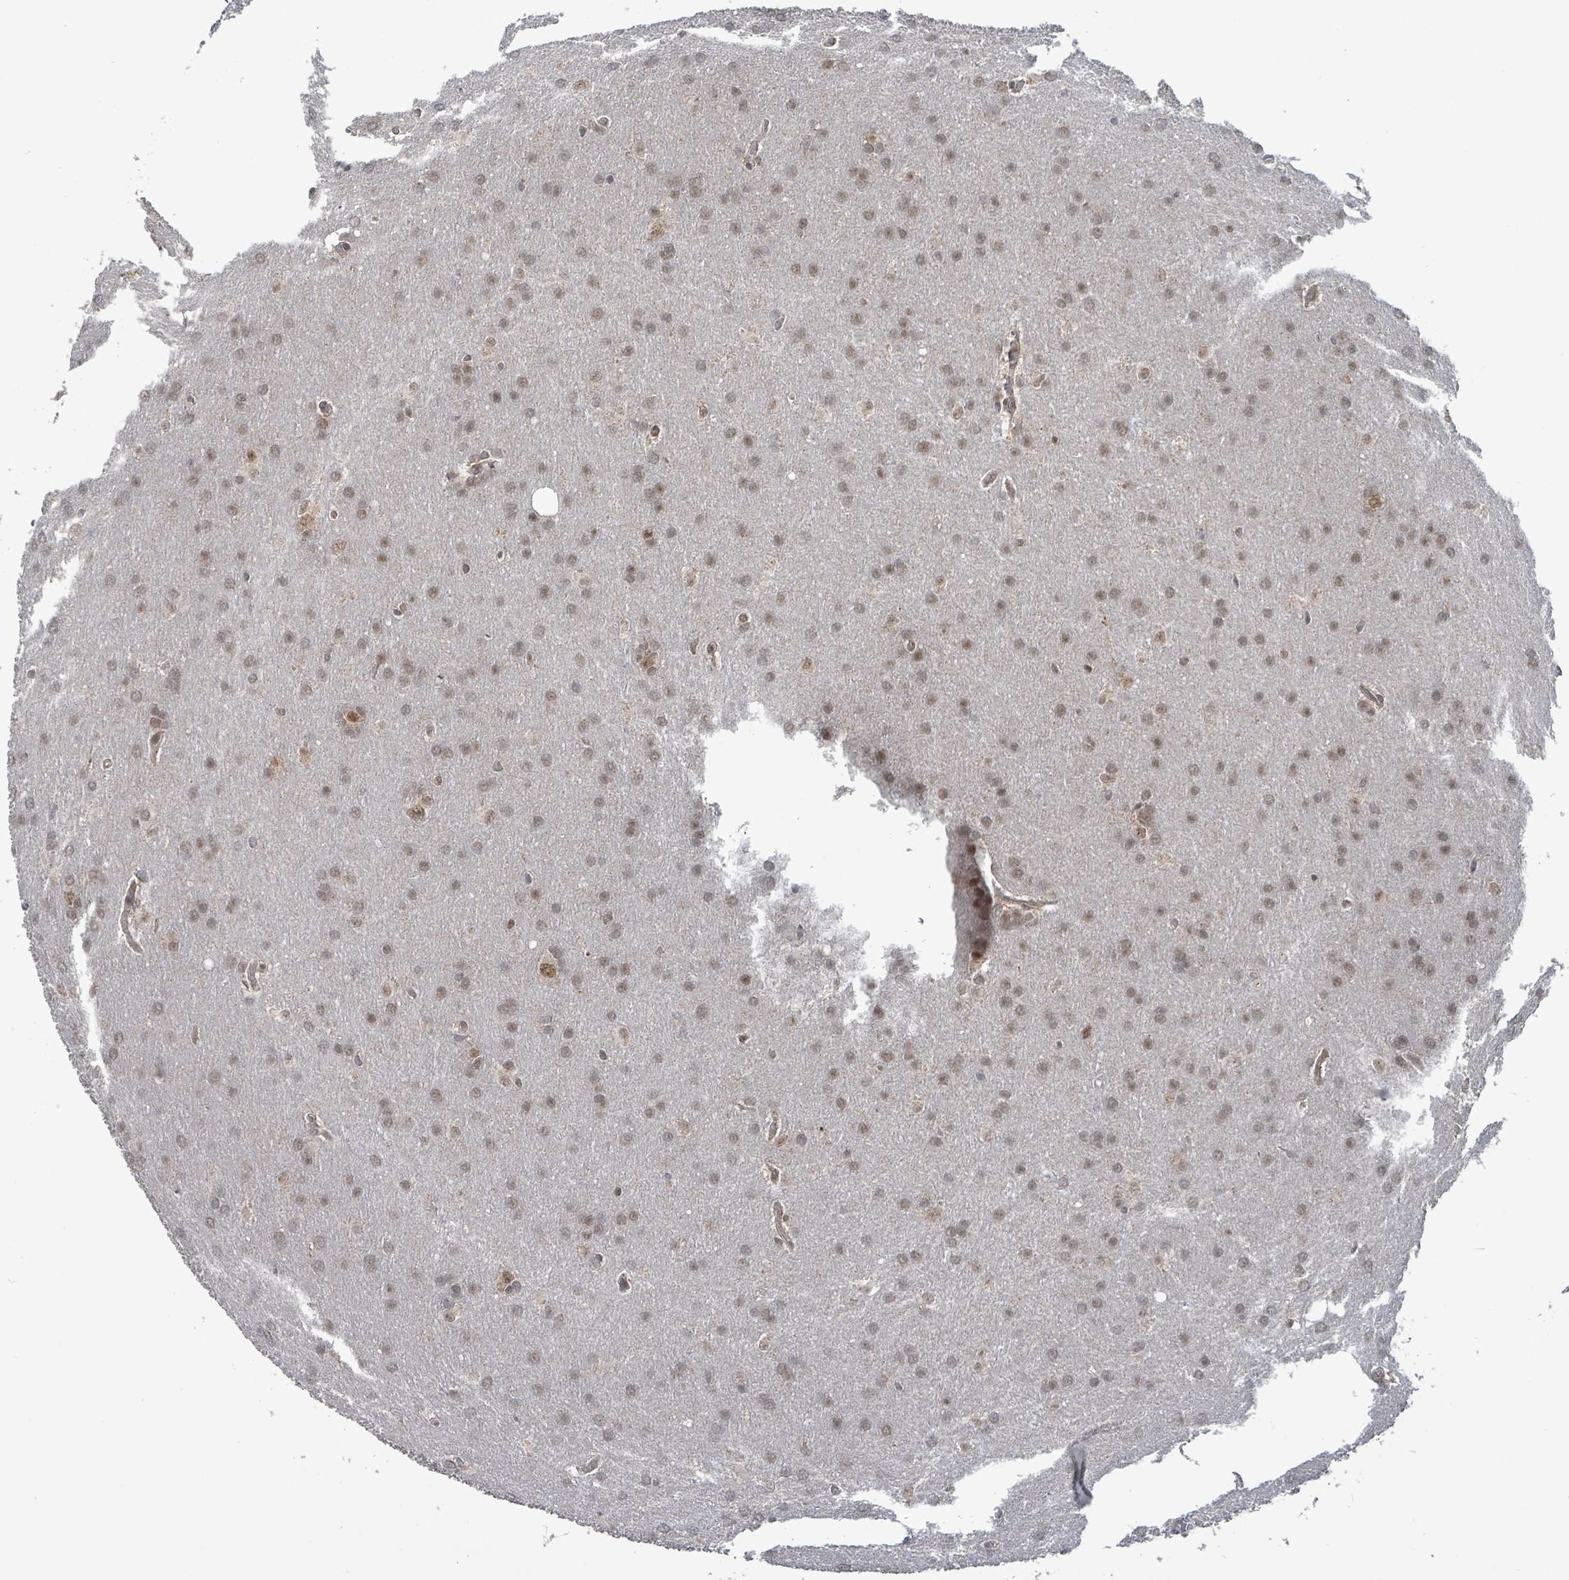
{"staining": {"intensity": "weak", "quantity": ">75%", "location": "nuclear"}, "tissue": "glioma", "cell_type": "Tumor cells", "image_type": "cancer", "snomed": [{"axis": "morphology", "description": "Glioma, malignant, Low grade"}, {"axis": "topography", "description": "Brain"}], "caption": "Immunohistochemistry (IHC) photomicrograph of human glioma stained for a protein (brown), which reveals low levels of weak nuclear positivity in about >75% of tumor cells.", "gene": "COQ6", "patient": {"sex": "female", "age": 32}}